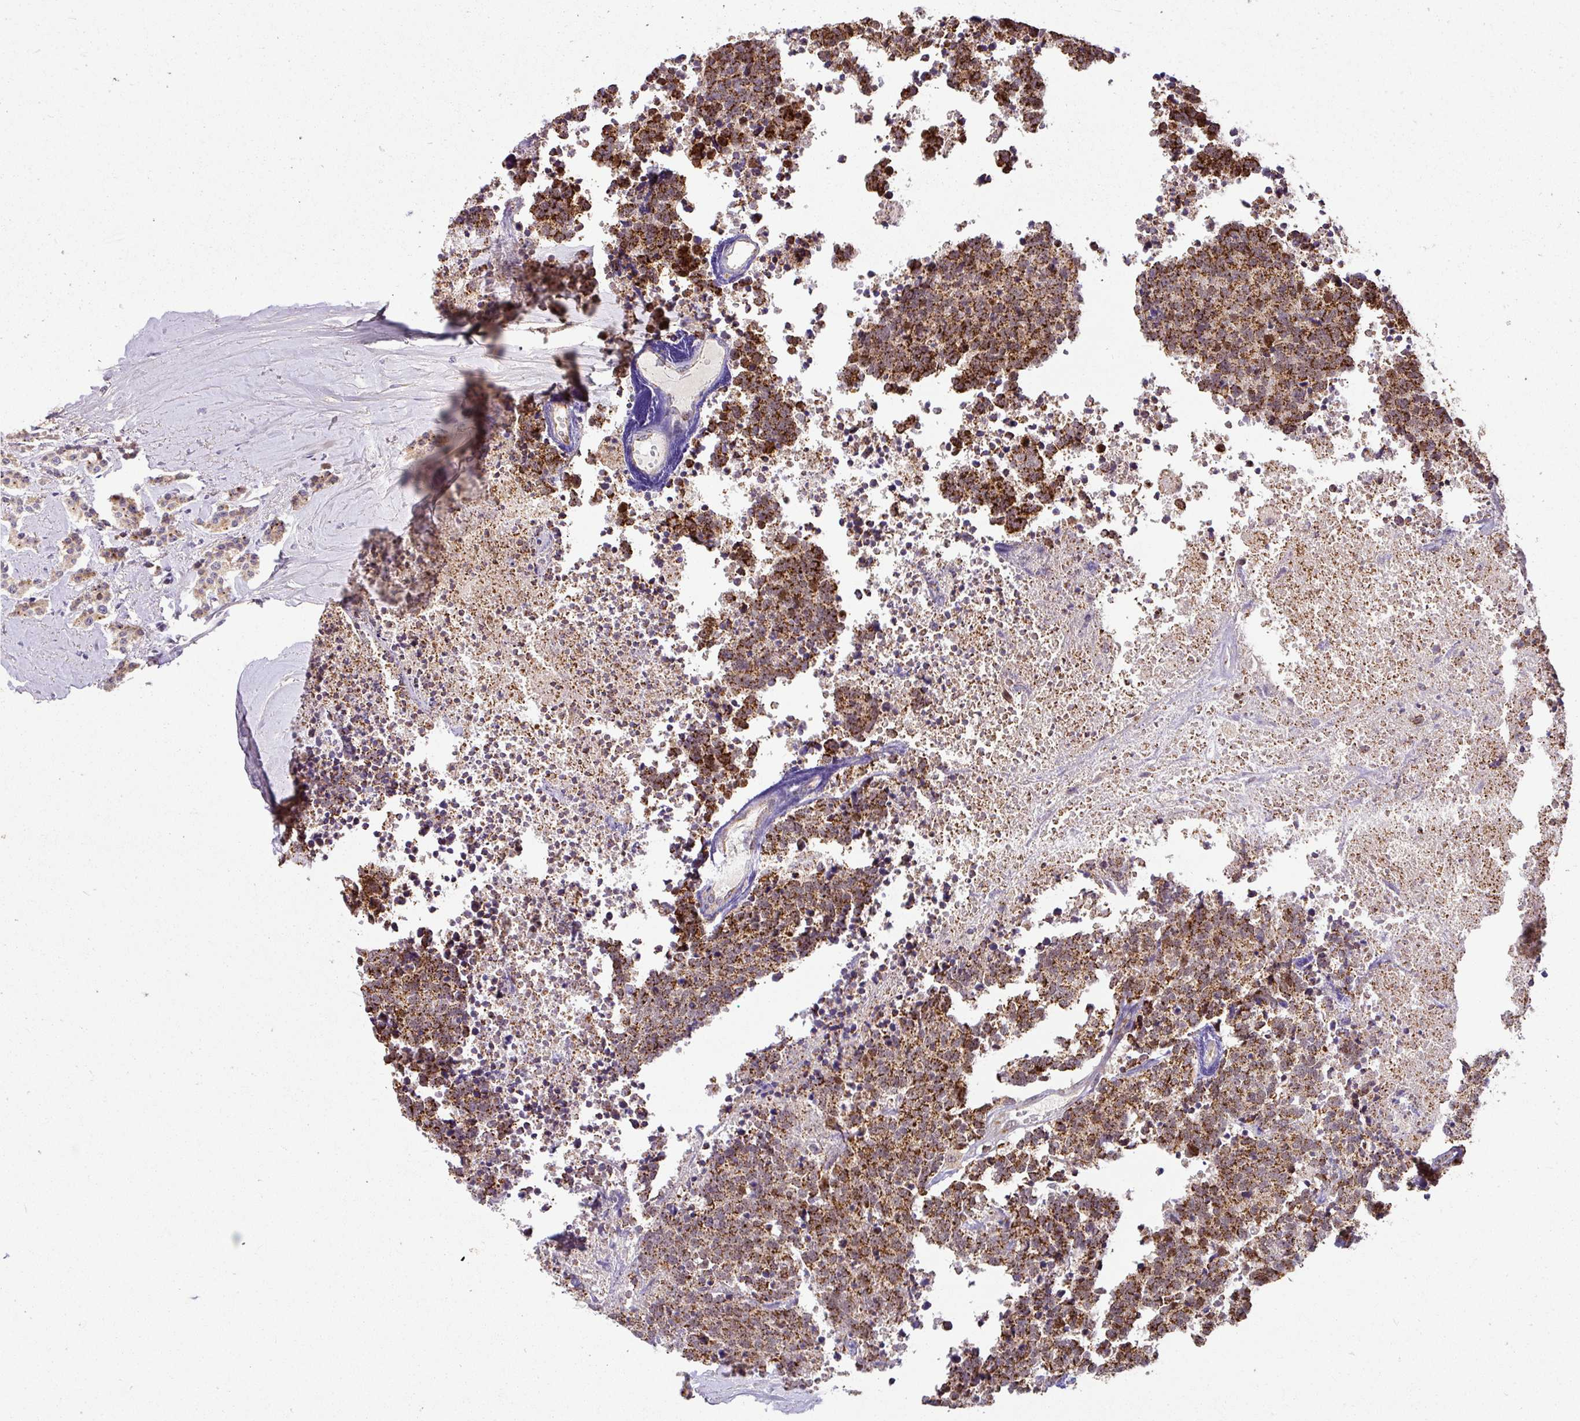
{"staining": {"intensity": "strong", "quantity": ">75%", "location": "cytoplasmic/membranous"}, "tissue": "carcinoid", "cell_type": "Tumor cells", "image_type": "cancer", "snomed": [{"axis": "morphology", "description": "Carcinoid, malignant, NOS"}, {"axis": "topography", "description": "Skin"}], "caption": "A brown stain labels strong cytoplasmic/membranous expression of a protein in malignant carcinoid tumor cells. The protein is stained brown, and the nuclei are stained in blue (DAB IHC with brightfield microscopy, high magnification).", "gene": "SARS2", "patient": {"sex": "female", "age": 79}}